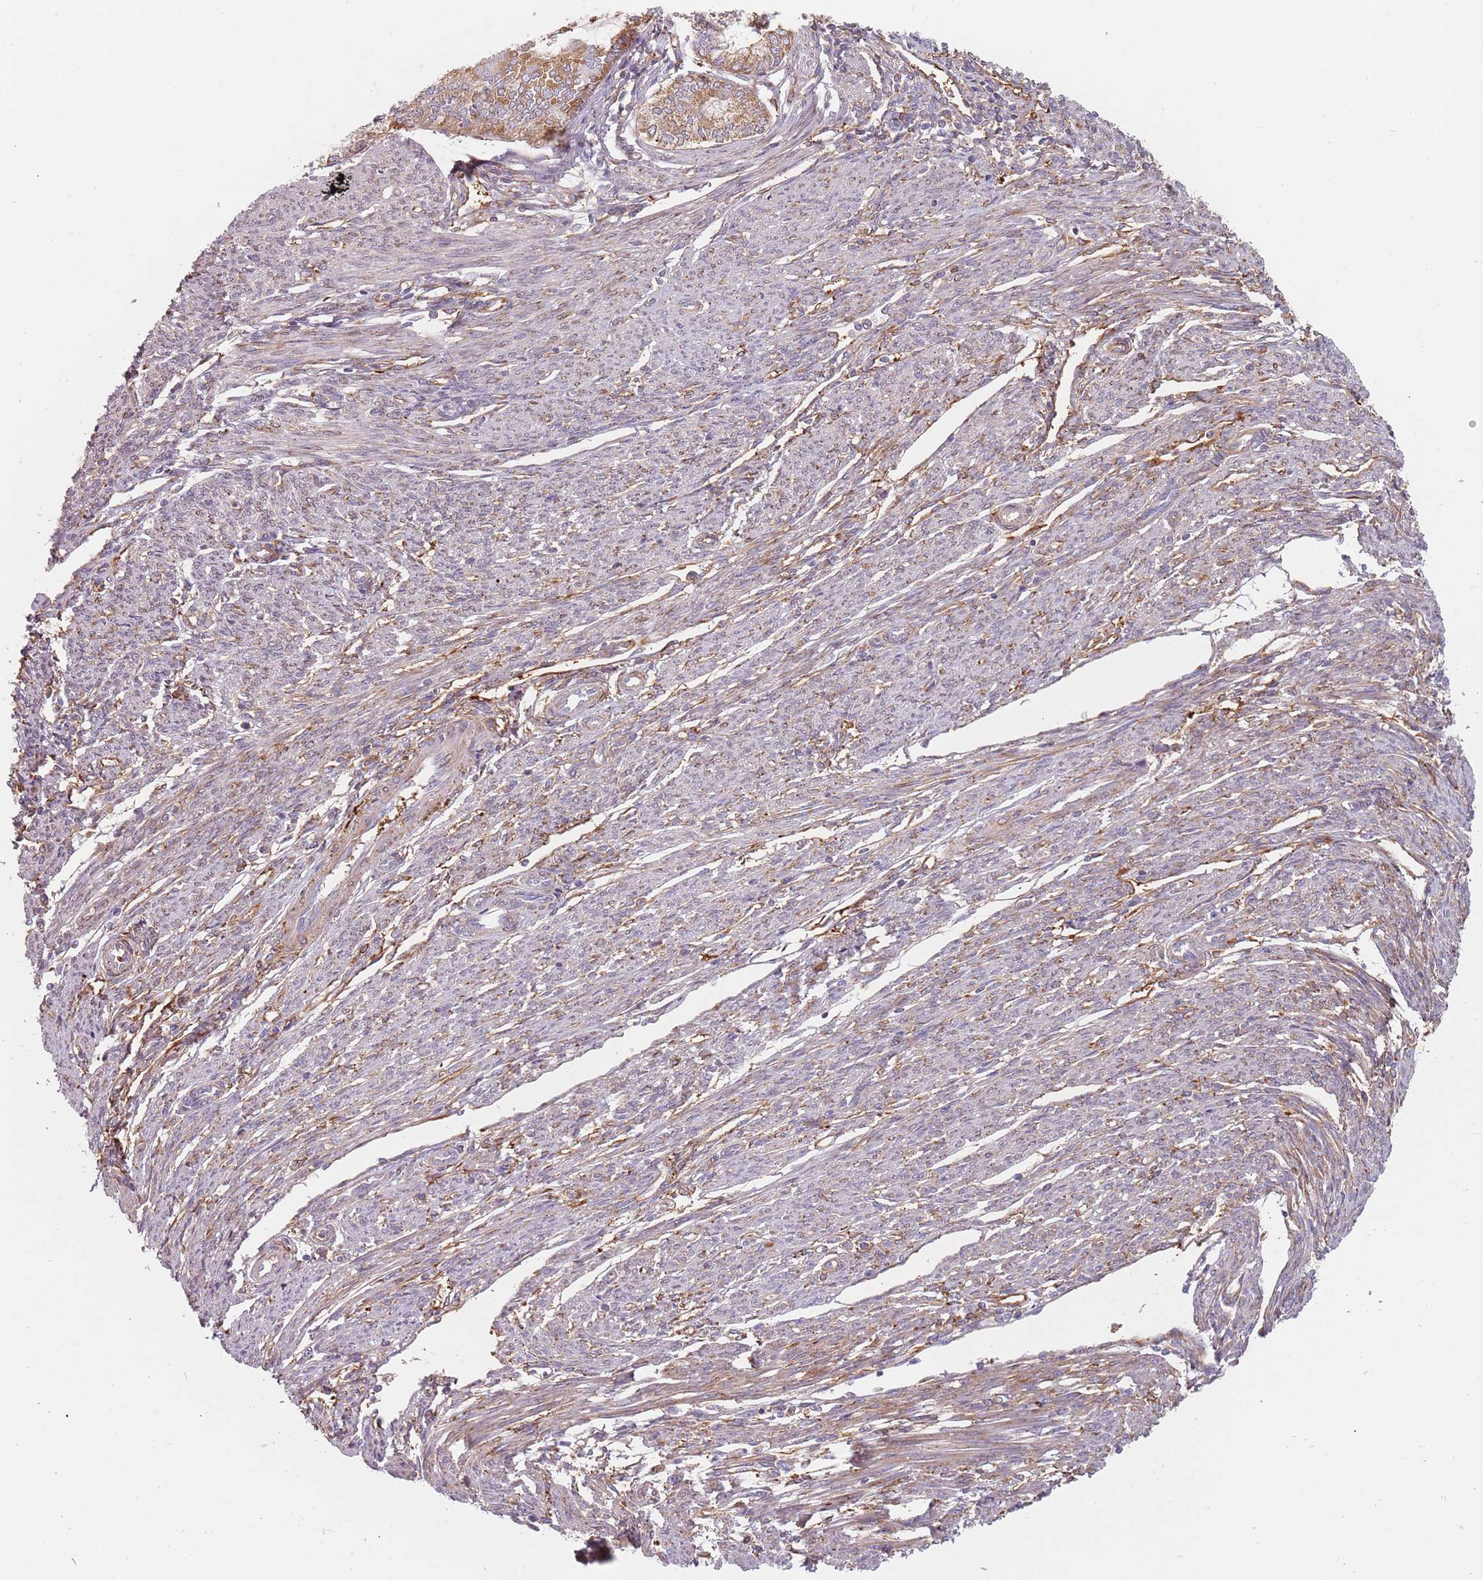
{"staining": {"intensity": "weak", "quantity": ">75%", "location": "cytoplasmic/membranous"}, "tissue": "endometrial cancer", "cell_type": "Tumor cells", "image_type": "cancer", "snomed": [{"axis": "morphology", "description": "Adenocarcinoma, NOS"}, {"axis": "topography", "description": "Endometrium"}], "caption": "Immunohistochemical staining of human endometrial adenocarcinoma displays low levels of weak cytoplasmic/membranous positivity in approximately >75% of tumor cells. (DAB IHC, brown staining for protein, blue staining for nuclei).", "gene": "TPD52L2", "patient": {"sex": "female", "age": 79}}